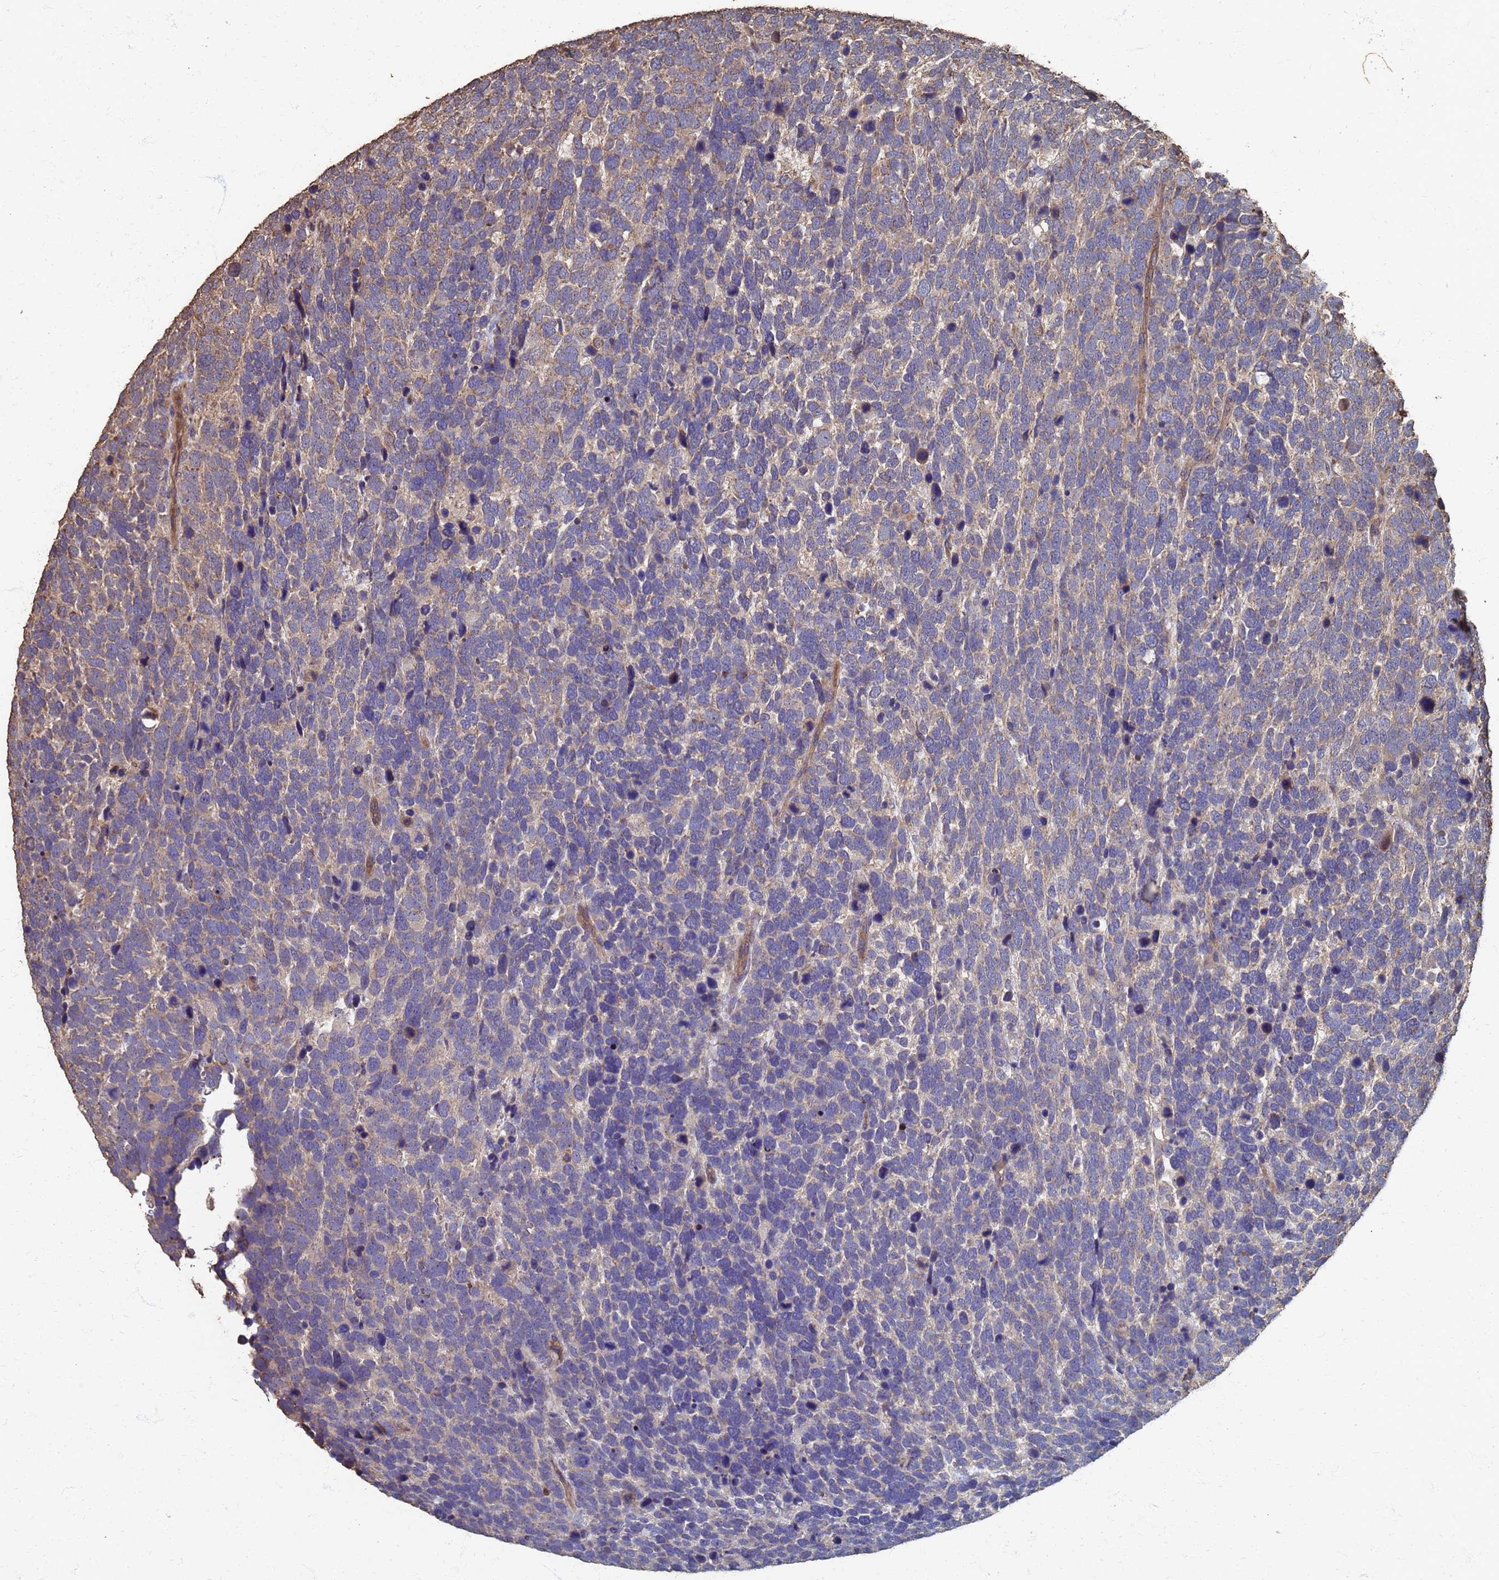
{"staining": {"intensity": "weak", "quantity": "<25%", "location": "cytoplasmic/membranous"}, "tissue": "urothelial cancer", "cell_type": "Tumor cells", "image_type": "cancer", "snomed": [{"axis": "morphology", "description": "Urothelial carcinoma, High grade"}, {"axis": "topography", "description": "Urinary bladder"}], "caption": "The image reveals no staining of tumor cells in urothelial carcinoma (high-grade).", "gene": "DPH5", "patient": {"sex": "female", "age": 82}}